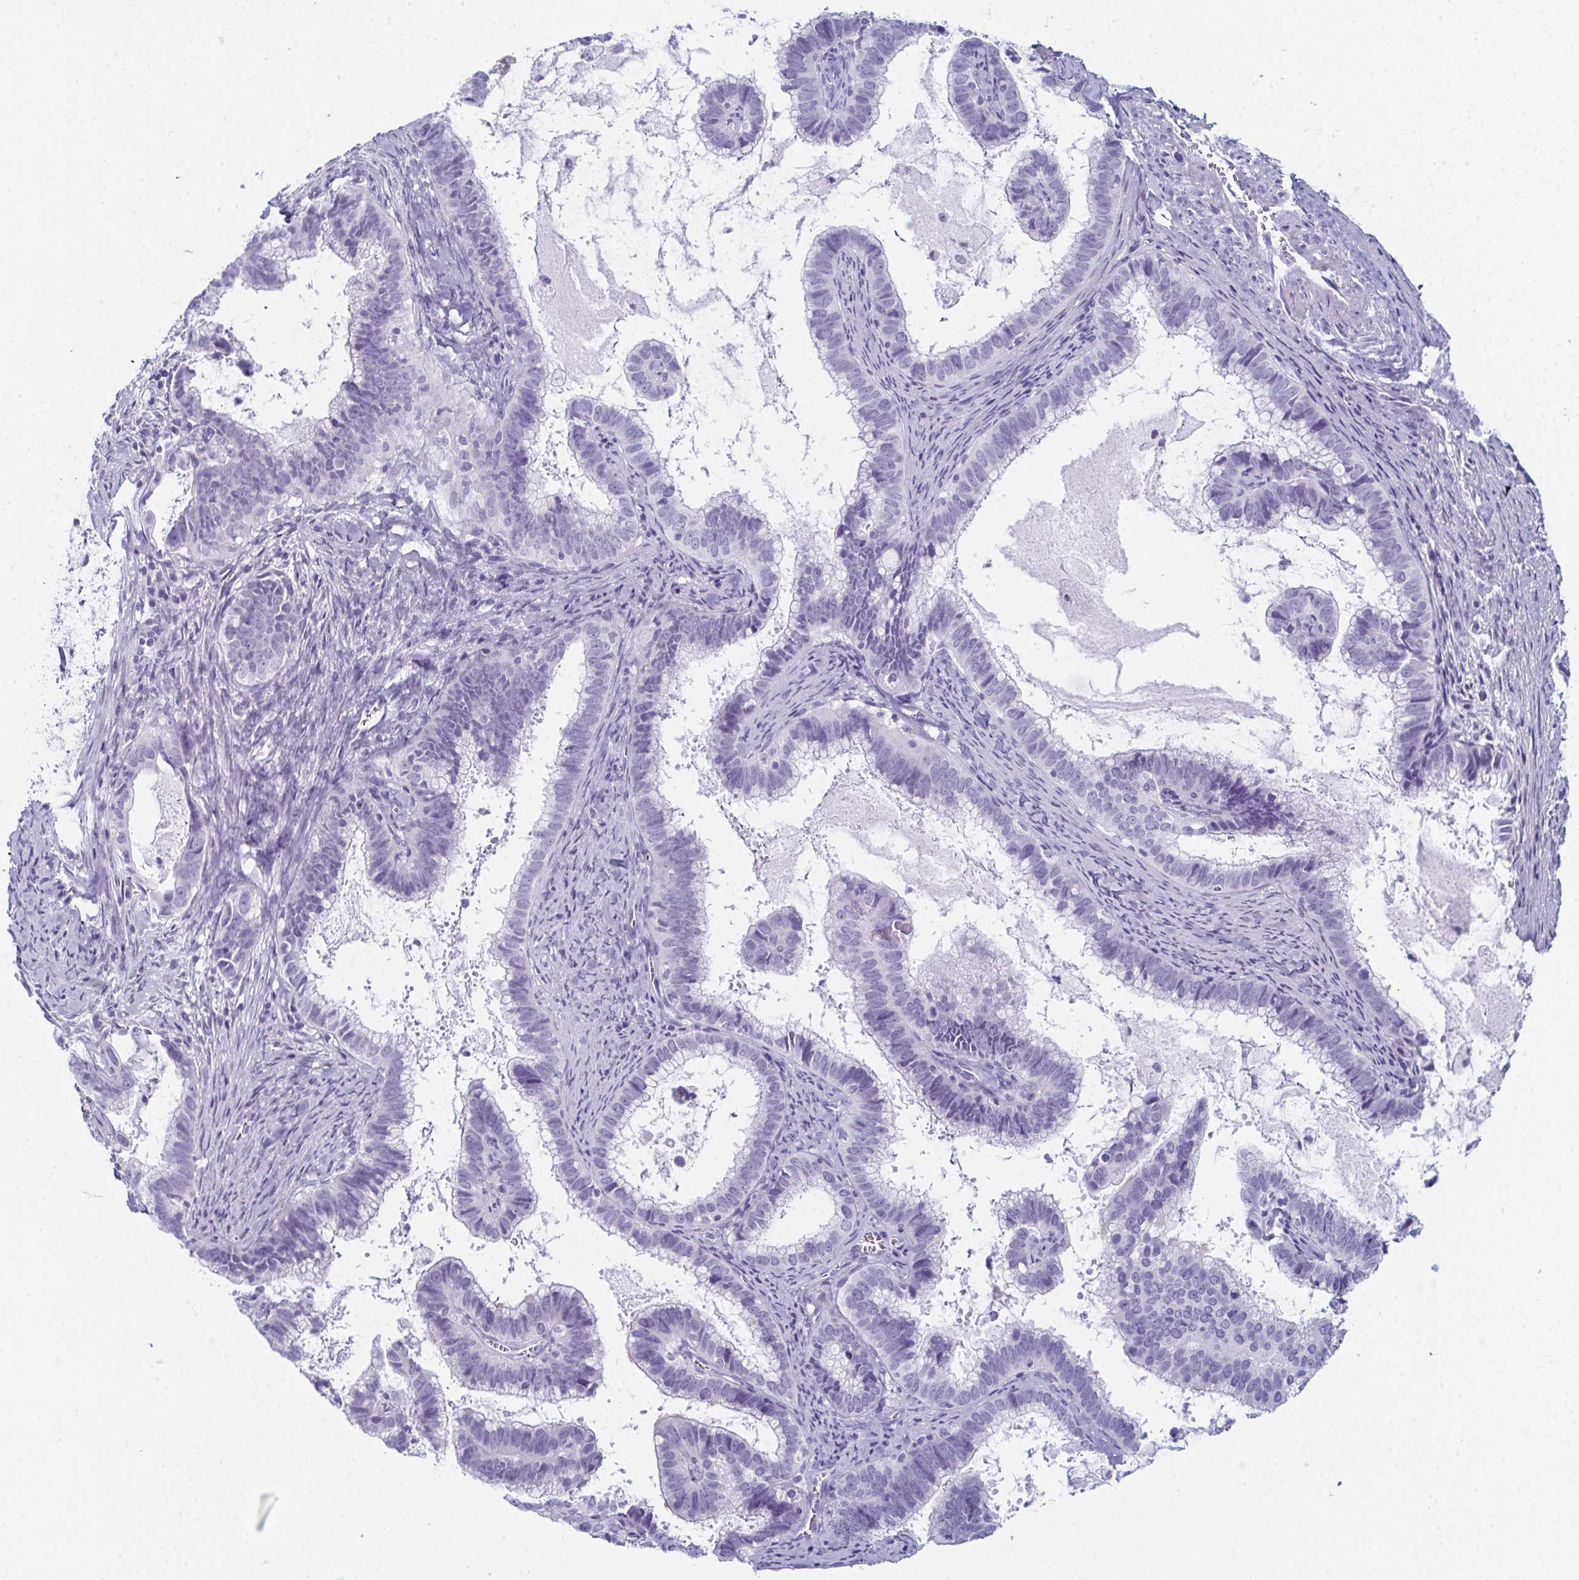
{"staining": {"intensity": "negative", "quantity": "none", "location": "none"}, "tissue": "cervical cancer", "cell_type": "Tumor cells", "image_type": "cancer", "snomed": [{"axis": "morphology", "description": "Adenocarcinoma, NOS"}, {"axis": "topography", "description": "Cervix"}], "caption": "High power microscopy photomicrograph of an immunohistochemistry micrograph of cervical adenocarcinoma, revealing no significant expression in tumor cells.", "gene": "ENKUR", "patient": {"sex": "female", "age": 61}}